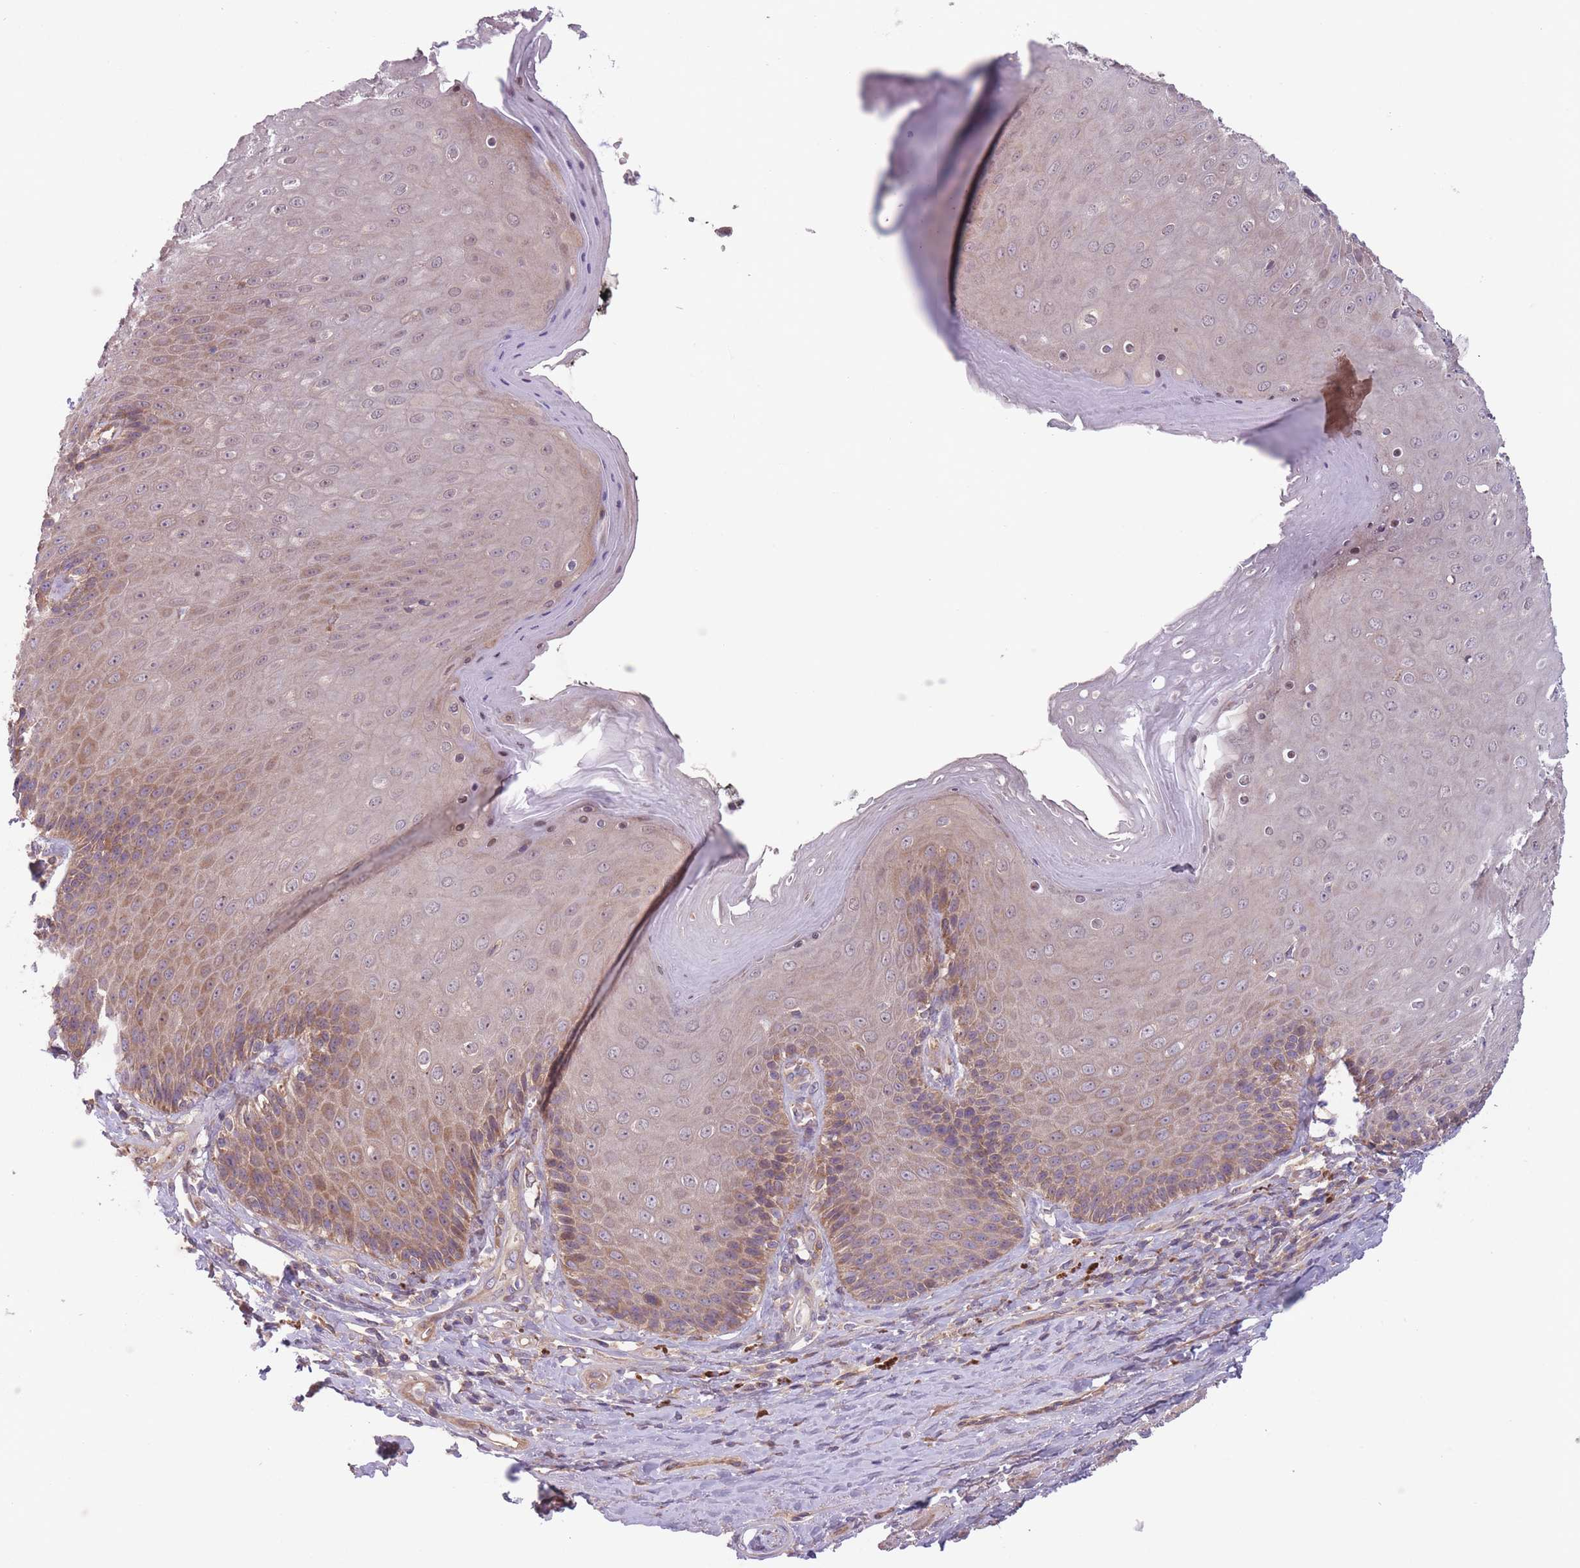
{"staining": {"intensity": "moderate", "quantity": "25%-75%", "location": "cytoplasmic/membranous"}, "tissue": "skin", "cell_type": "Epidermal cells", "image_type": "normal", "snomed": [{"axis": "morphology", "description": "Normal tissue, NOS"}, {"axis": "topography", "description": "Anal"}, {"axis": "topography", "description": "Peripheral nerve tissue"}], "caption": "DAB (3,3'-diaminobenzidine) immunohistochemical staining of normal human skin demonstrates moderate cytoplasmic/membranous protein staining in about 25%-75% of epidermal cells. Using DAB (brown) and hematoxylin (blue) stains, captured at high magnification using brightfield microscopy.", "gene": "ITPKC", "patient": {"sex": "male", "age": 53}}